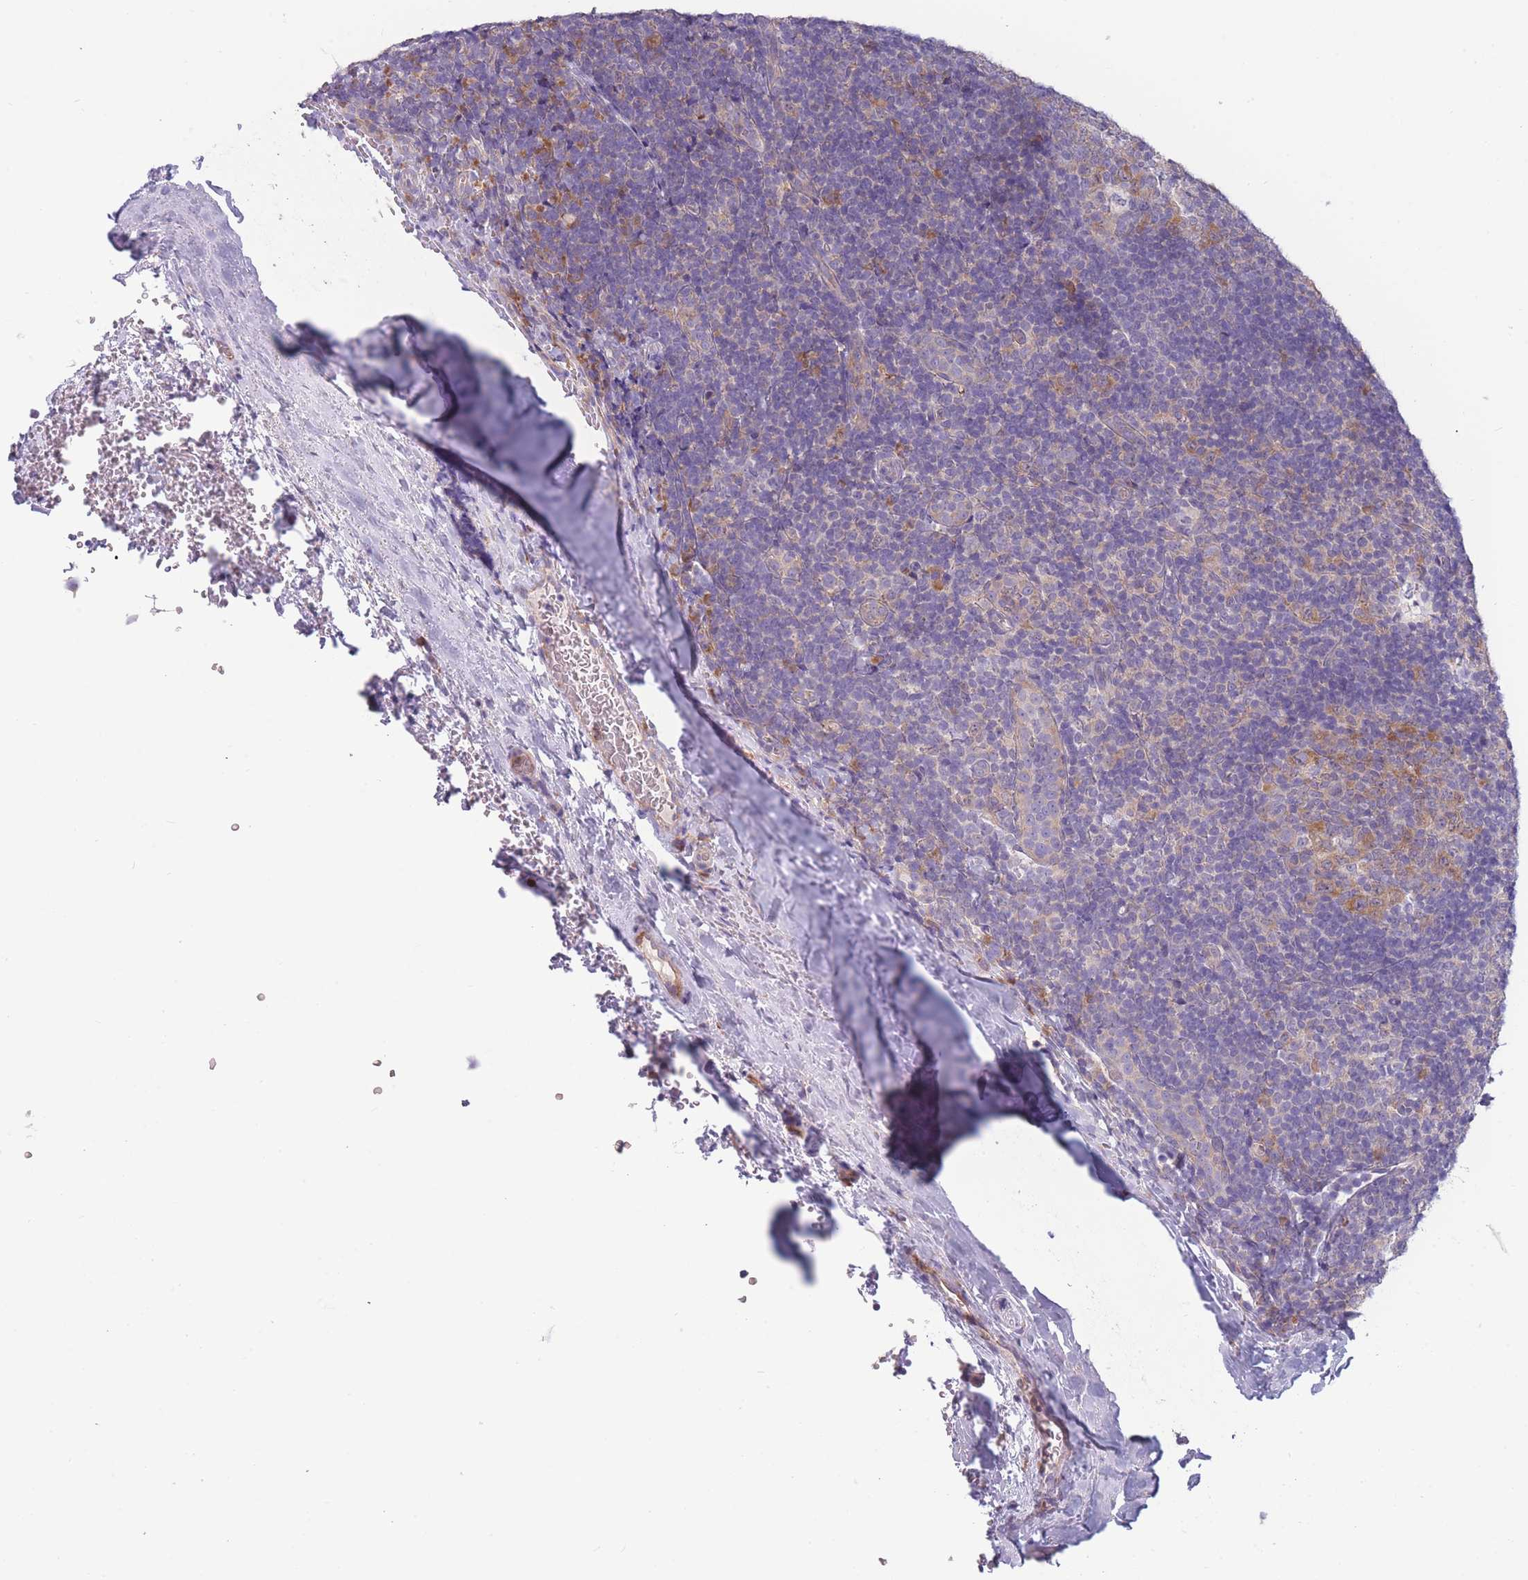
{"staining": {"intensity": "moderate", "quantity": "25%-75%", "location": "cytoplasmic/membranous"}, "tissue": "tonsil", "cell_type": "Germinal center cells", "image_type": "normal", "snomed": [{"axis": "morphology", "description": "Normal tissue, NOS"}, {"axis": "topography", "description": "Tonsil"}], "caption": "Germinal center cells show moderate cytoplasmic/membranous expression in about 25%-75% of cells in benign tonsil. The staining is performed using DAB brown chromogen to label protein expression. The nuclei are counter-stained blue using hematoxylin.", "gene": "NDUFAF6", "patient": {"sex": "male", "age": 17}}